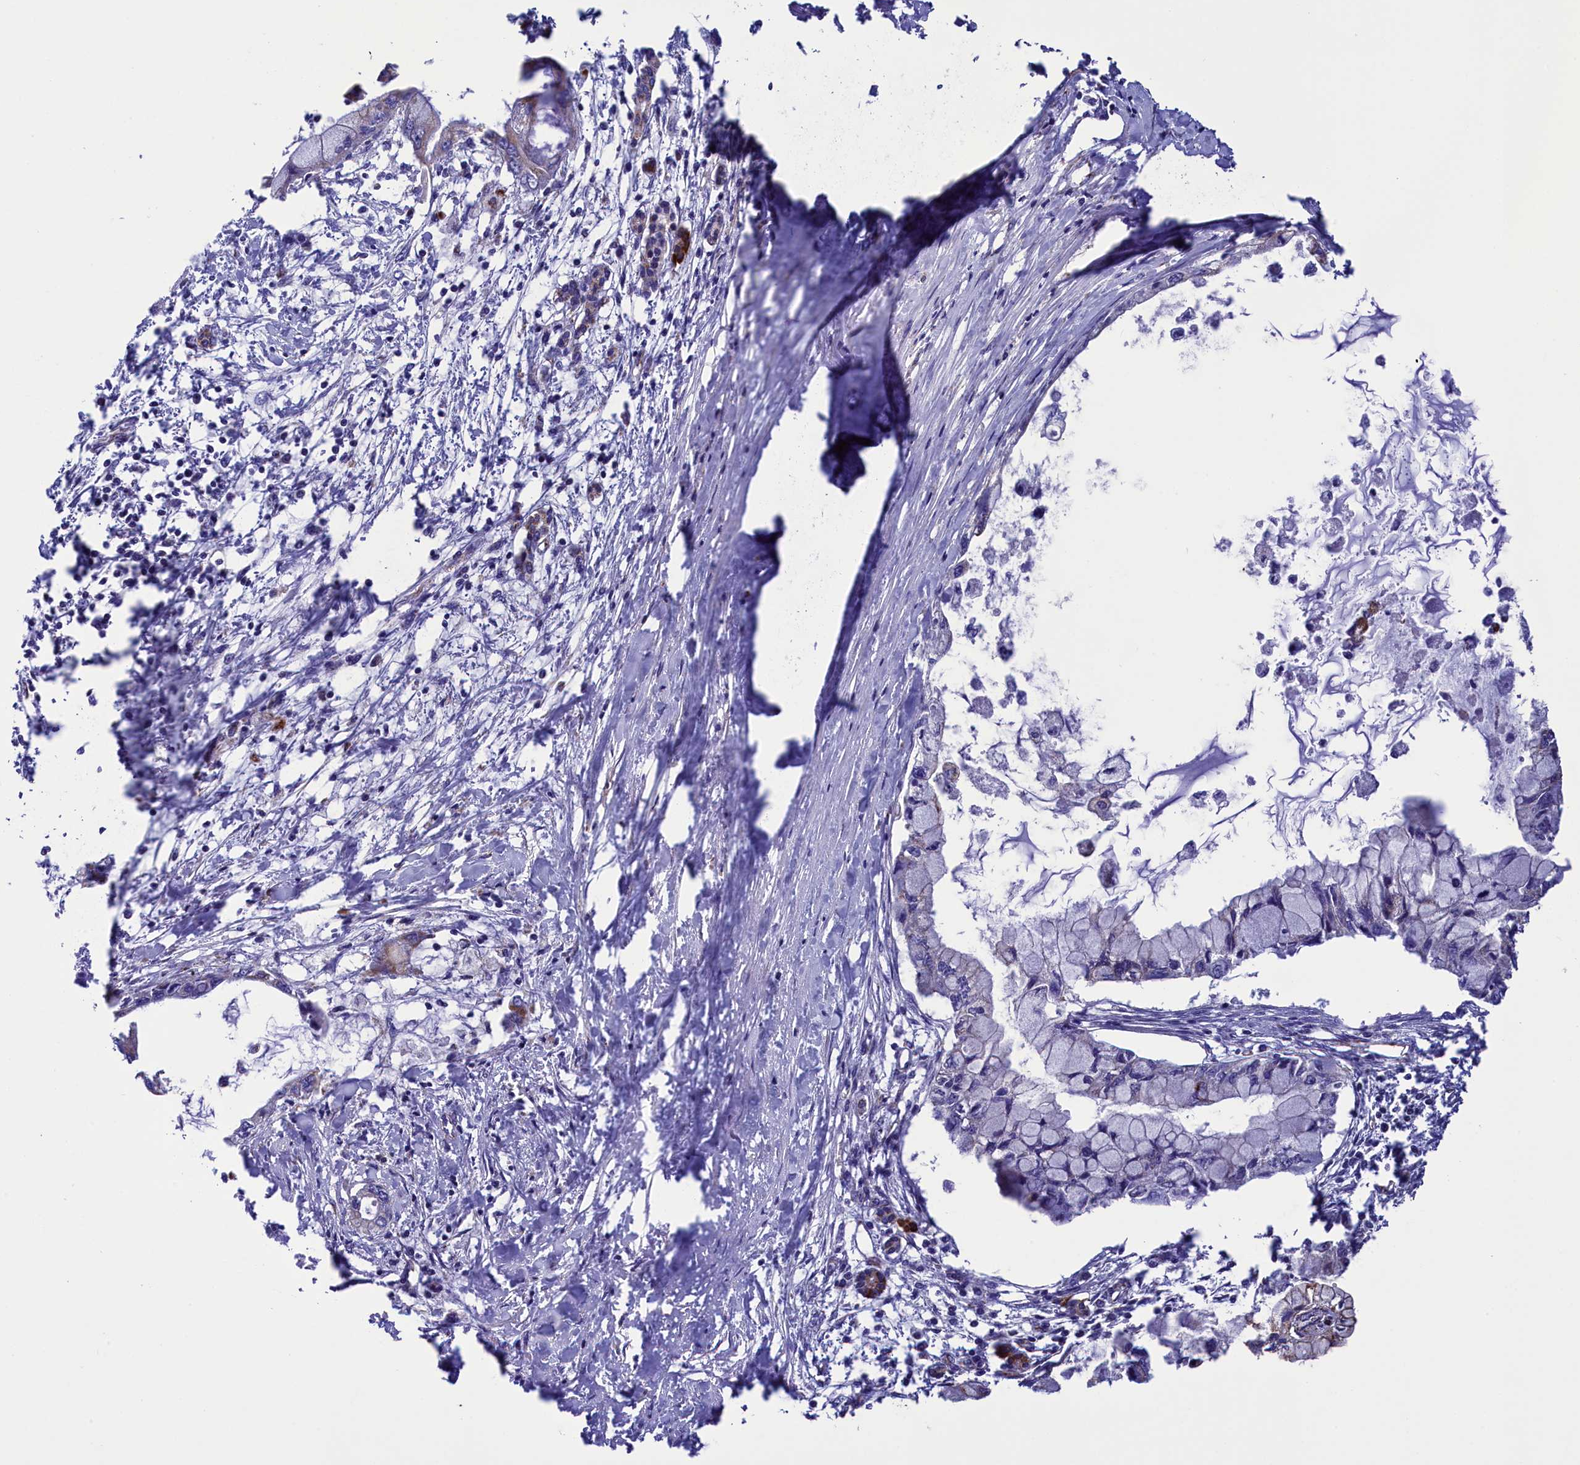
{"staining": {"intensity": "negative", "quantity": "none", "location": "none"}, "tissue": "pancreatic cancer", "cell_type": "Tumor cells", "image_type": "cancer", "snomed": [{"axis": "morphology", "description": "Adenocarcinoma, NOS"}, {"axis": "topography", "description": "Pancreas"}], "caption": "Immunohistochemistry histopathology image of neoplastic tissue: pancreatic adenocarcinoma stained with DAB (3,3'-diaminobenzidine) exhibits no significant protein expression in tumor cells. (Immunohistochemistry, brightfield microscopy, high magnification).", "gene": "SLC39A3", "patient": {"sex": "male", "age": 48}}